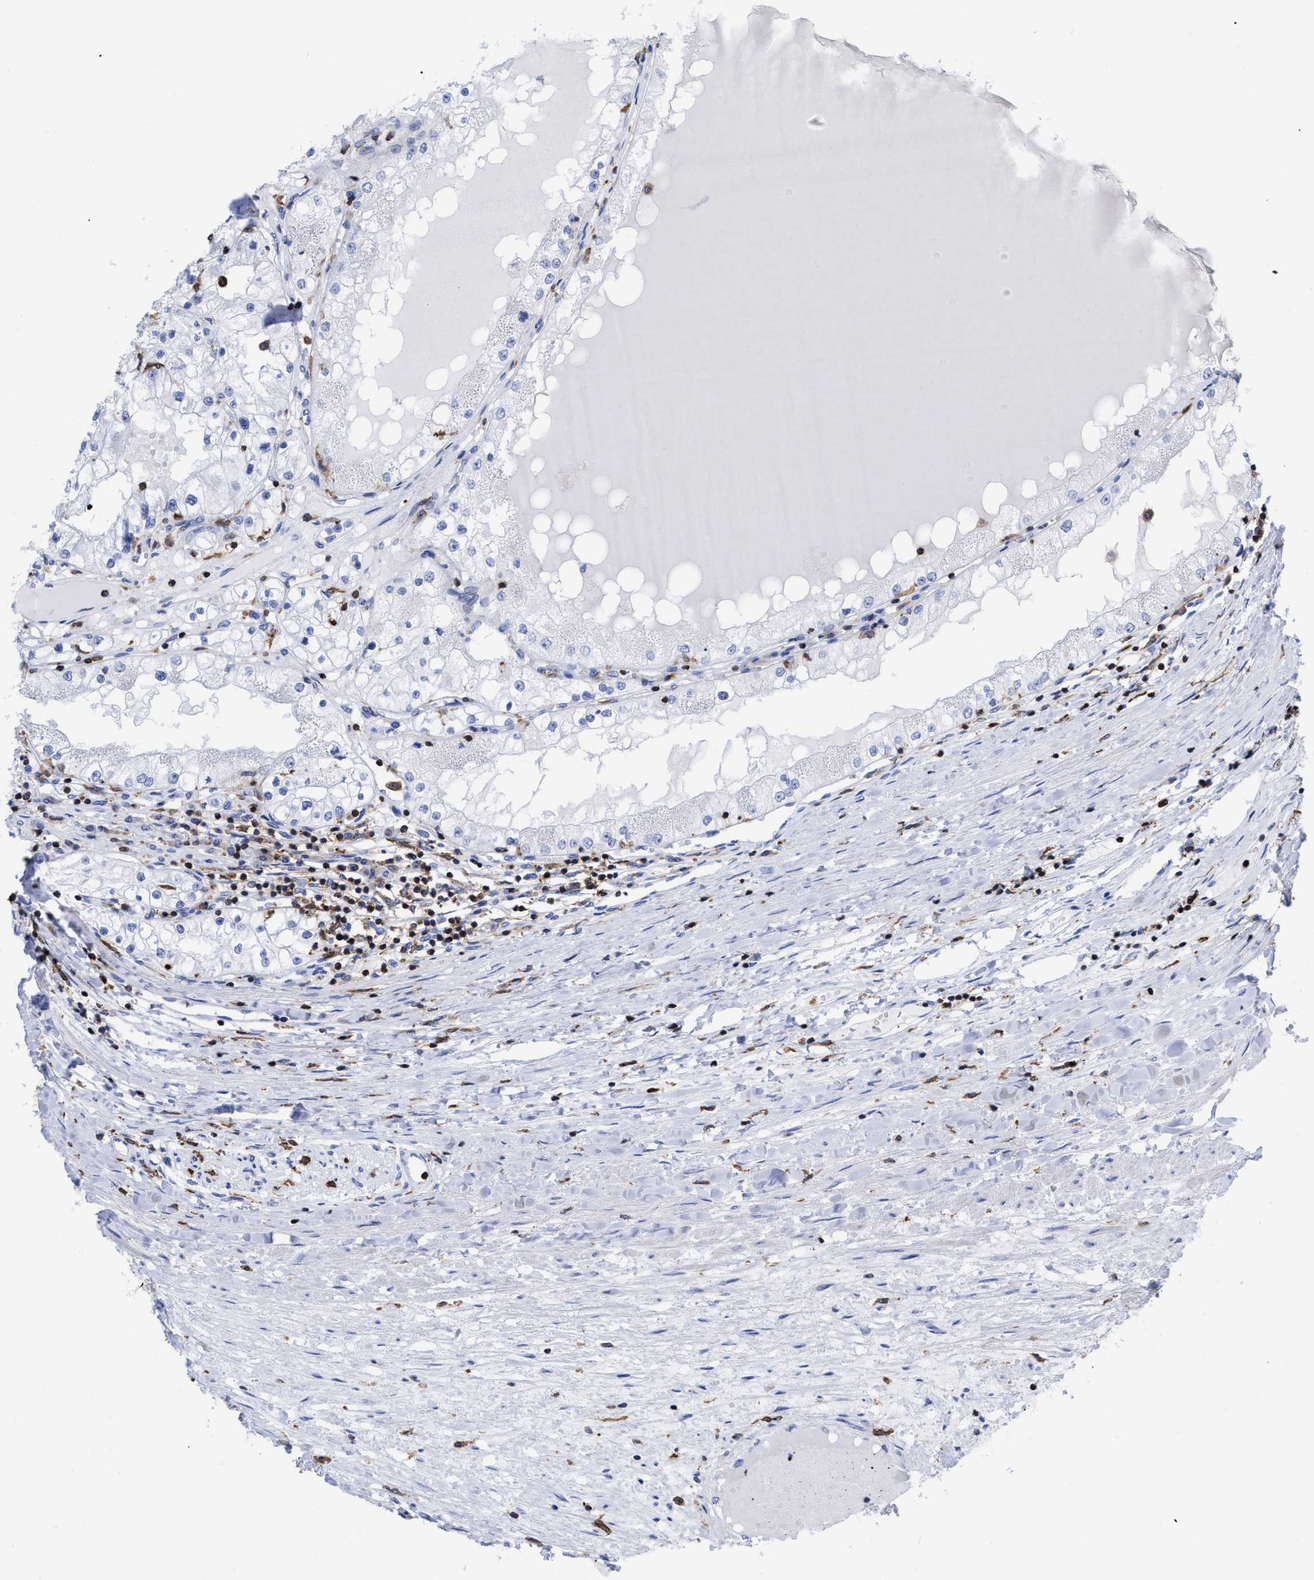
{"staining": {"intensity": "negative", "quantity": "none", "location": "none"}, "tissue": "renal cancer", "cell_type": "Tumor cells", "image_type": "cancer", "snomed": [{"axis": "morphology", "description": "Adenocarcinoma, NOS"}, {"axis": "topography", "description": "Kidney"}], "caption": "Immunohistochemistry (IHC) histopathology image of neoplastic tissue: human renal cancer (adenocarcinoma) stained with DAB (3,3'-diaminobenzidine) shows no significant protein positivity in tumor cells.", "gene": "HCLS1", "patient": {"sex": "male", "age": 68}}